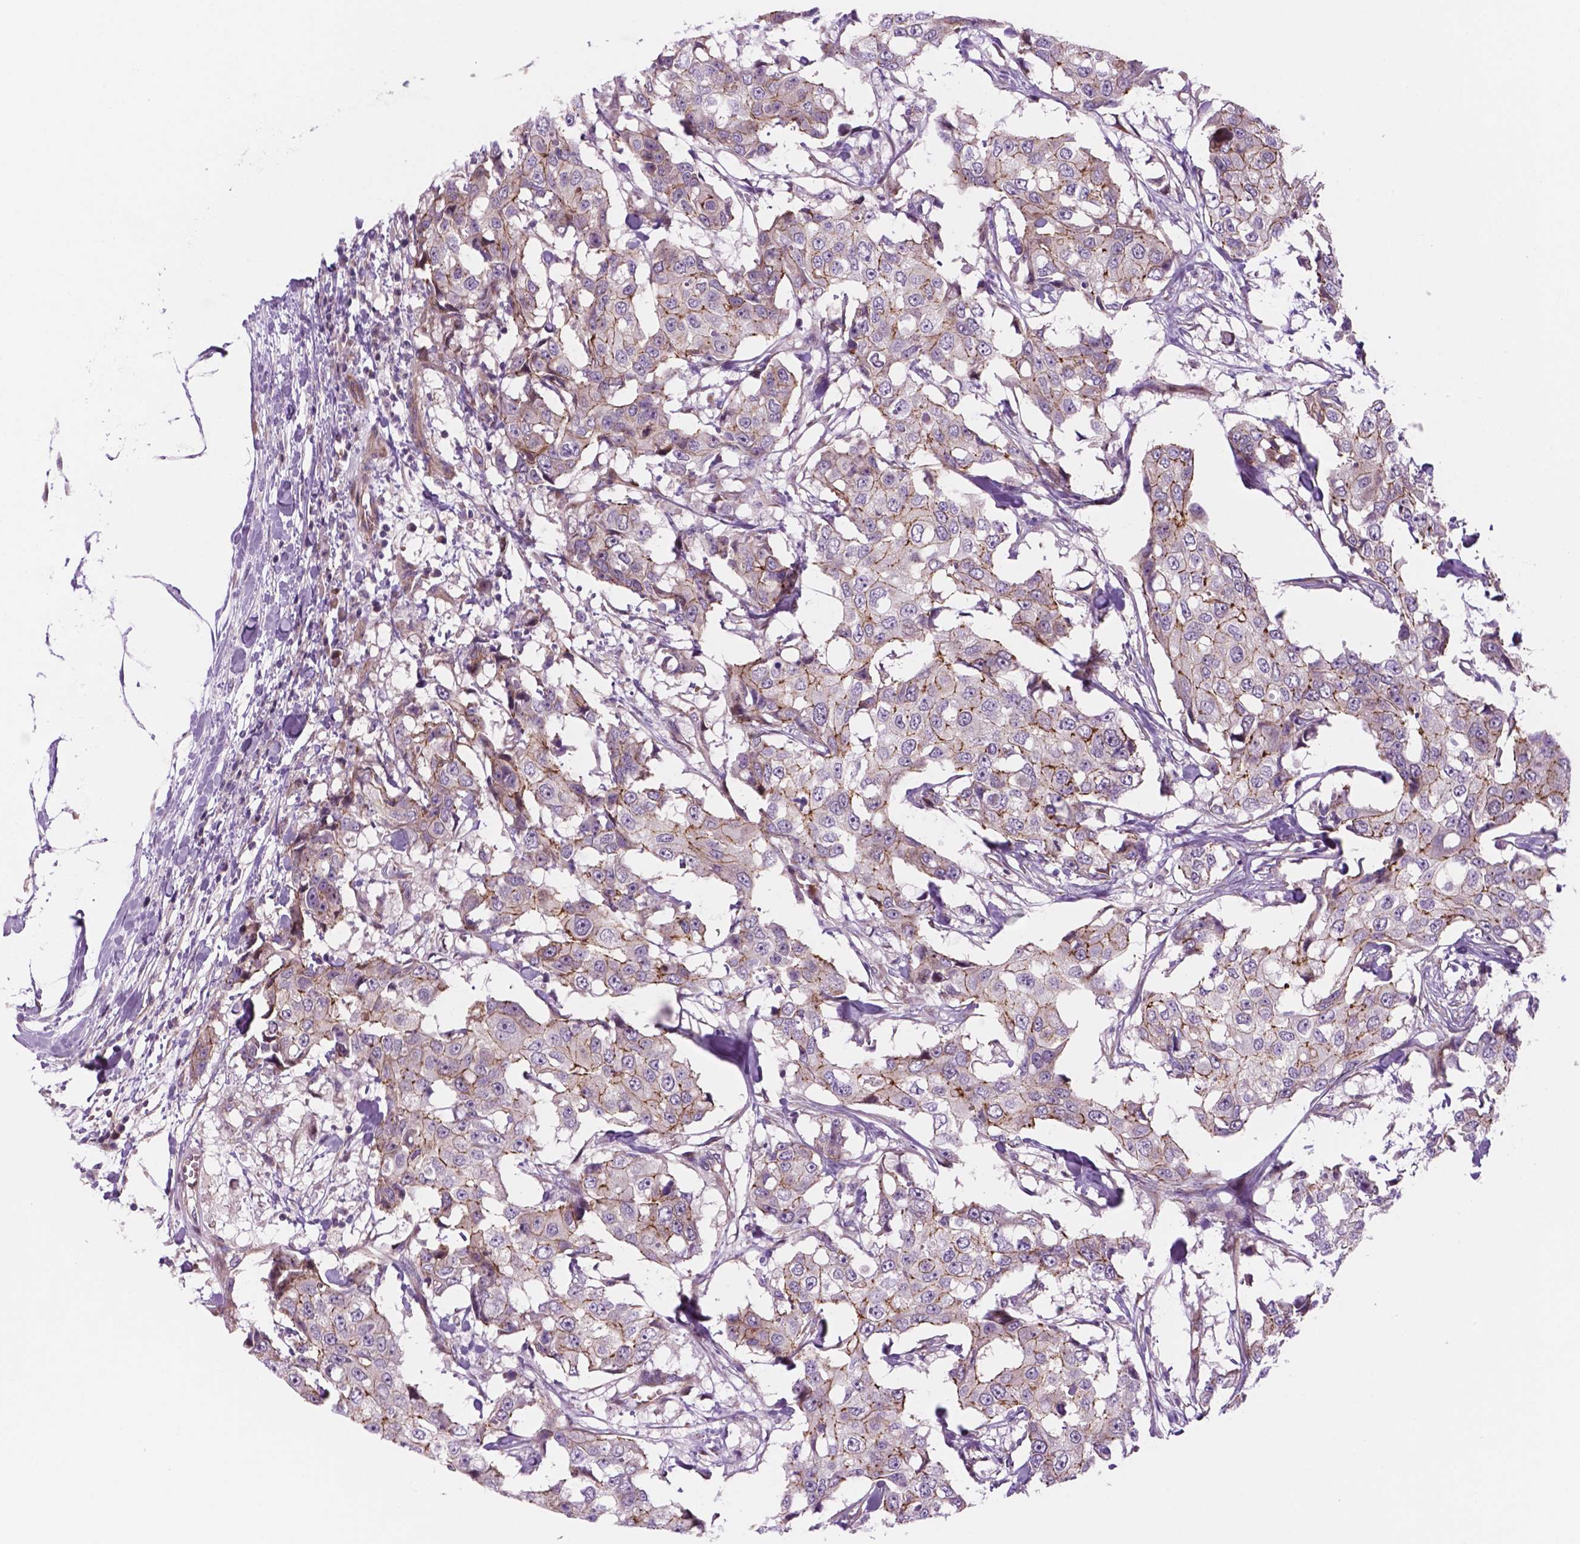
{"staining": {"intensity": "moderate", "quantity": "<25%", "location": "cytoplasmic/membranous"}, "tissue": "breast cancer", "cell_type": "Tumor cells", "image_type": "cancer", "snomed": [{"axis": "morphology", "description": "Duct carcinoma"}, {"axis": "topography", "description": "Breast"}], "caption": "A histopathology image of breast intraductal carcinoma stained for a protein displays moderate cytoplasmic/membranous brown staining in tumor cells.", "gene": "RND3", "patient": {"sex": "female", "age": 27}}